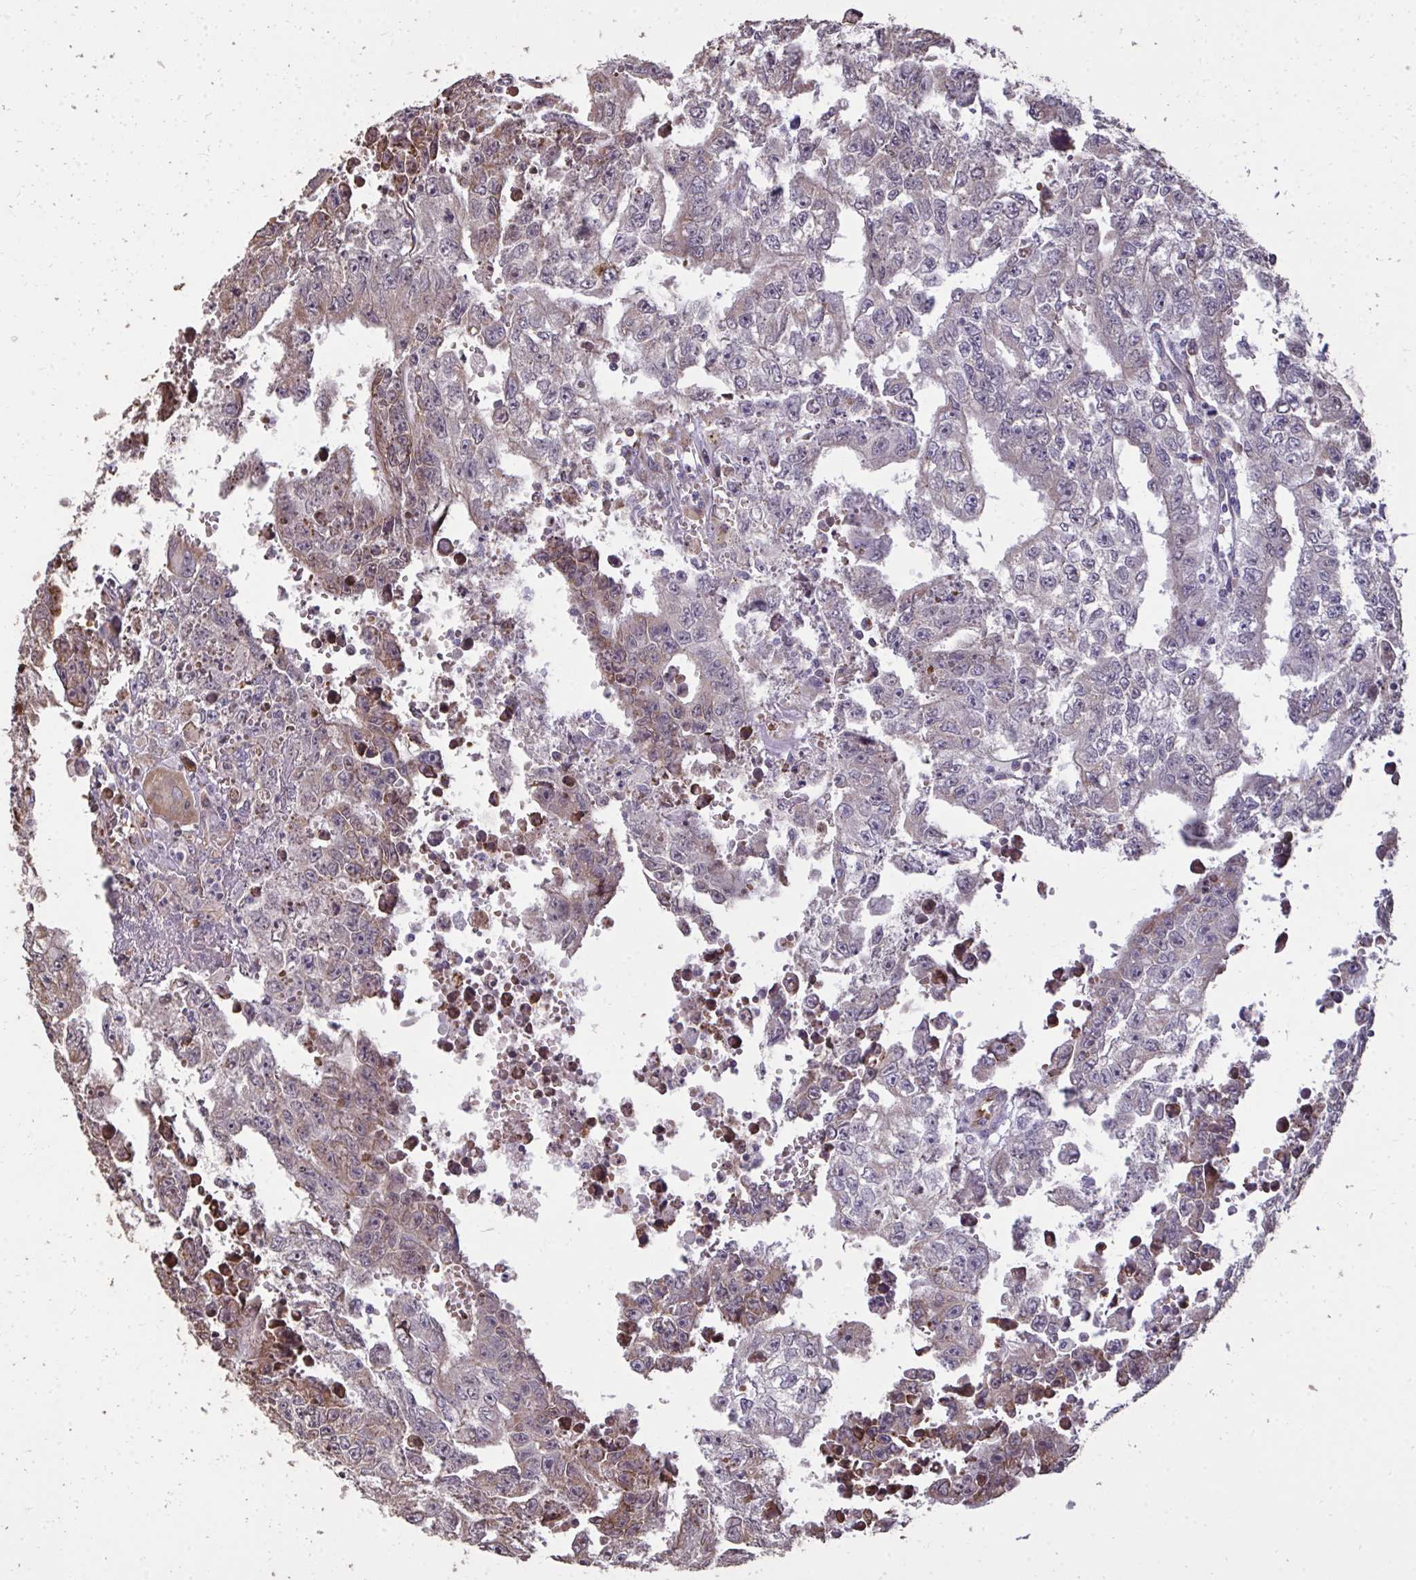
{"staining": {"intensity": "weak", "quantity": "<25%", "location": "cytoplasmic/membranous"}, "tissue": "testis cancer", "cell_type": "Tumor cells", "image_type": "cancer", "snomed": [{"axis": "morphology", "description": "Carcinoma, Embryonal, NOS"}, {"axis": "morphology", "description": "Teratoma, malignant, NOS"}, {"axis": "topography", "description": "Testis"}], "caption": "This is an immunohistochemistry micrograph of testis cancer (embryonal carcinoma). There is no expression in tumor cells.", "gene": "FIBCD1", "patient": {"sex": "male", "age": 24}}